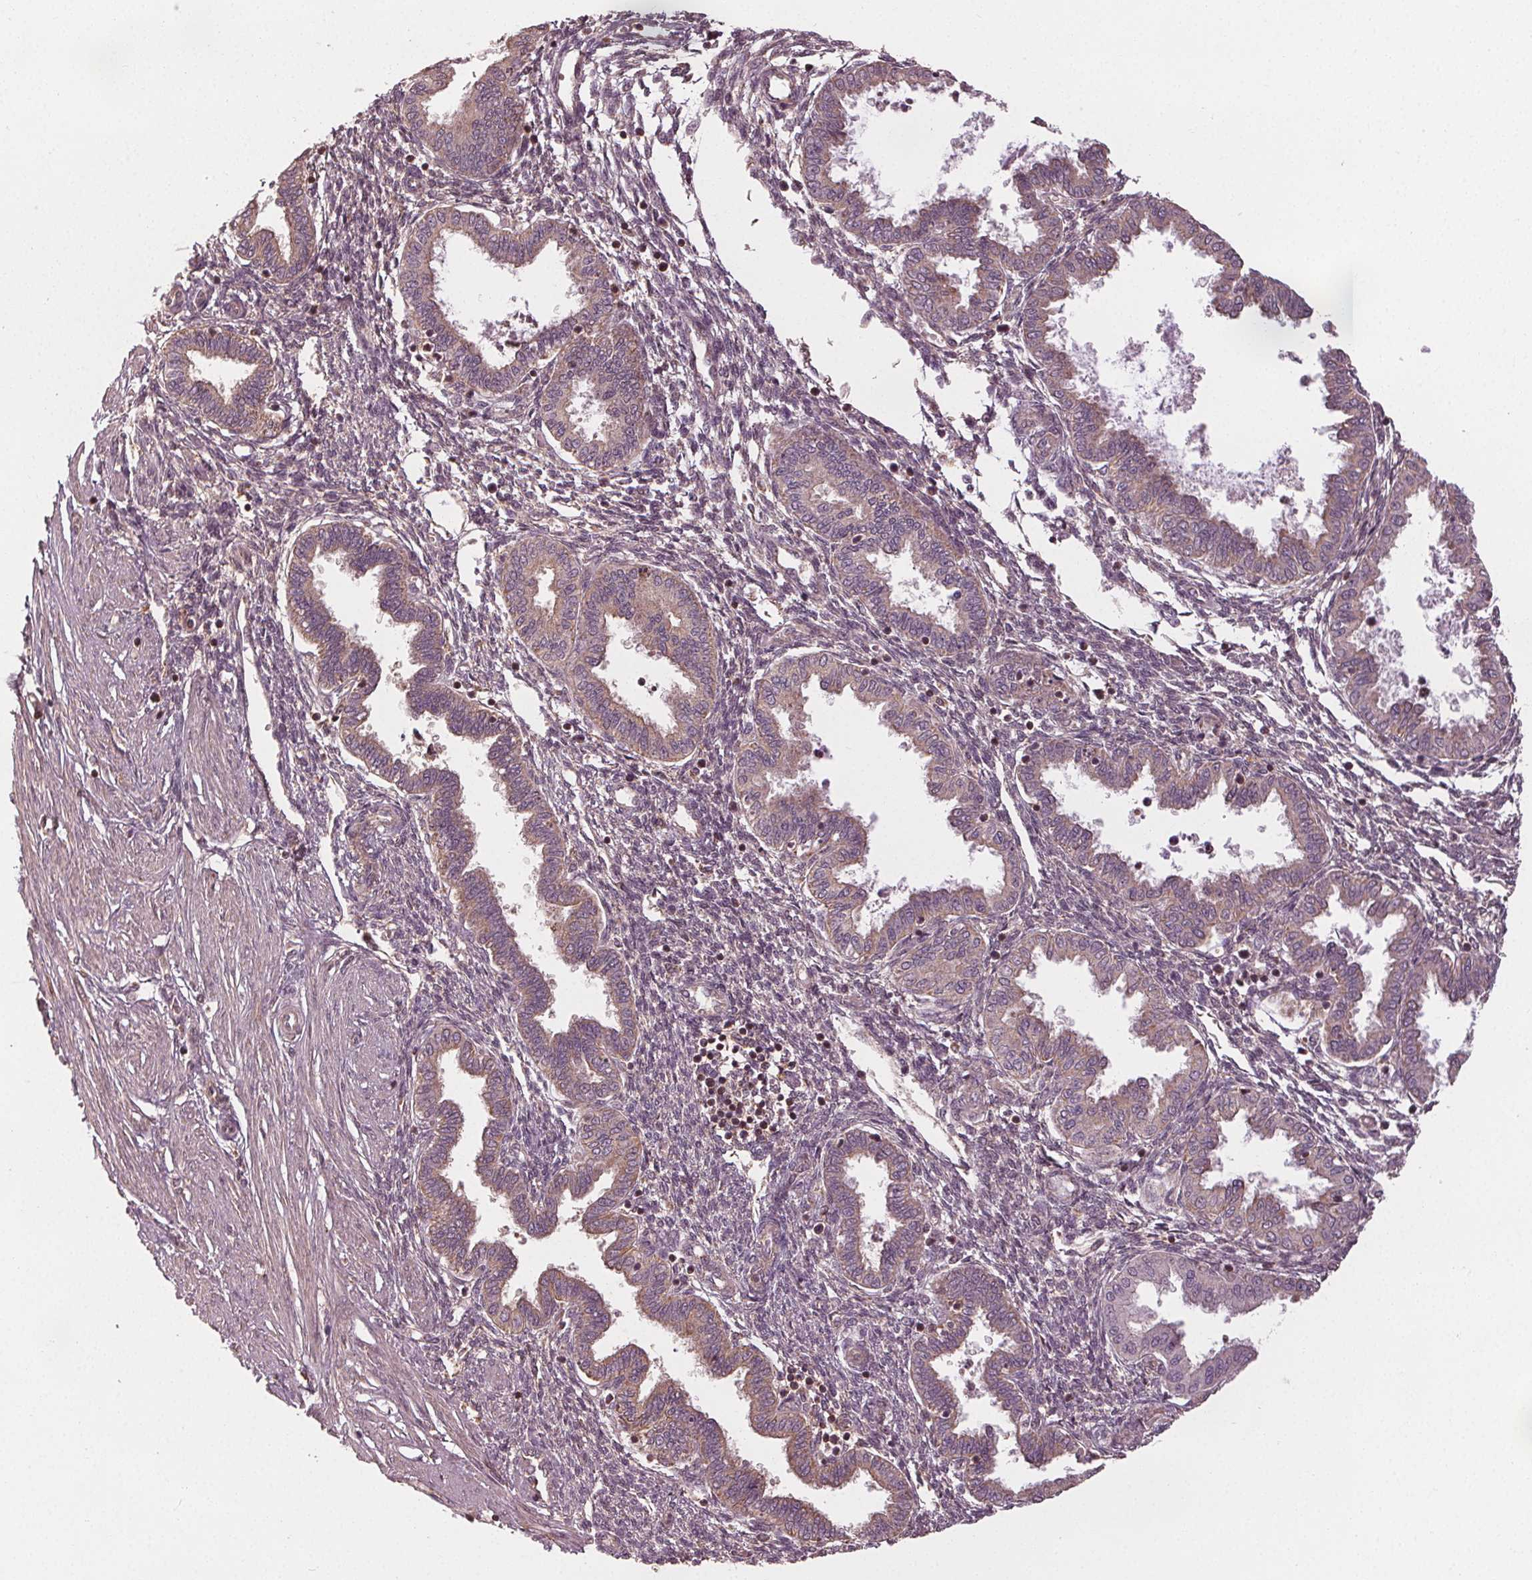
{"staining": {"intensity": "weak", "quantity": "<25%", "location": "cytoplasmic/membranous"}, "tissue": "endometrium", "cell_type": "Cells in endometrial stroma", "image_type": "normal", "snomed": [{"axis": "morphology", "description": "Normal tissue, NOS"}, {"axis": "topography", "description": "Endometrium"}], "caption": "This is an IHC photomicrograph of benign human endometrium. There is no staining in cells in endometrial stroma.", "gene": "GNB2", "patient": {"sex": "female", "age": 33}}